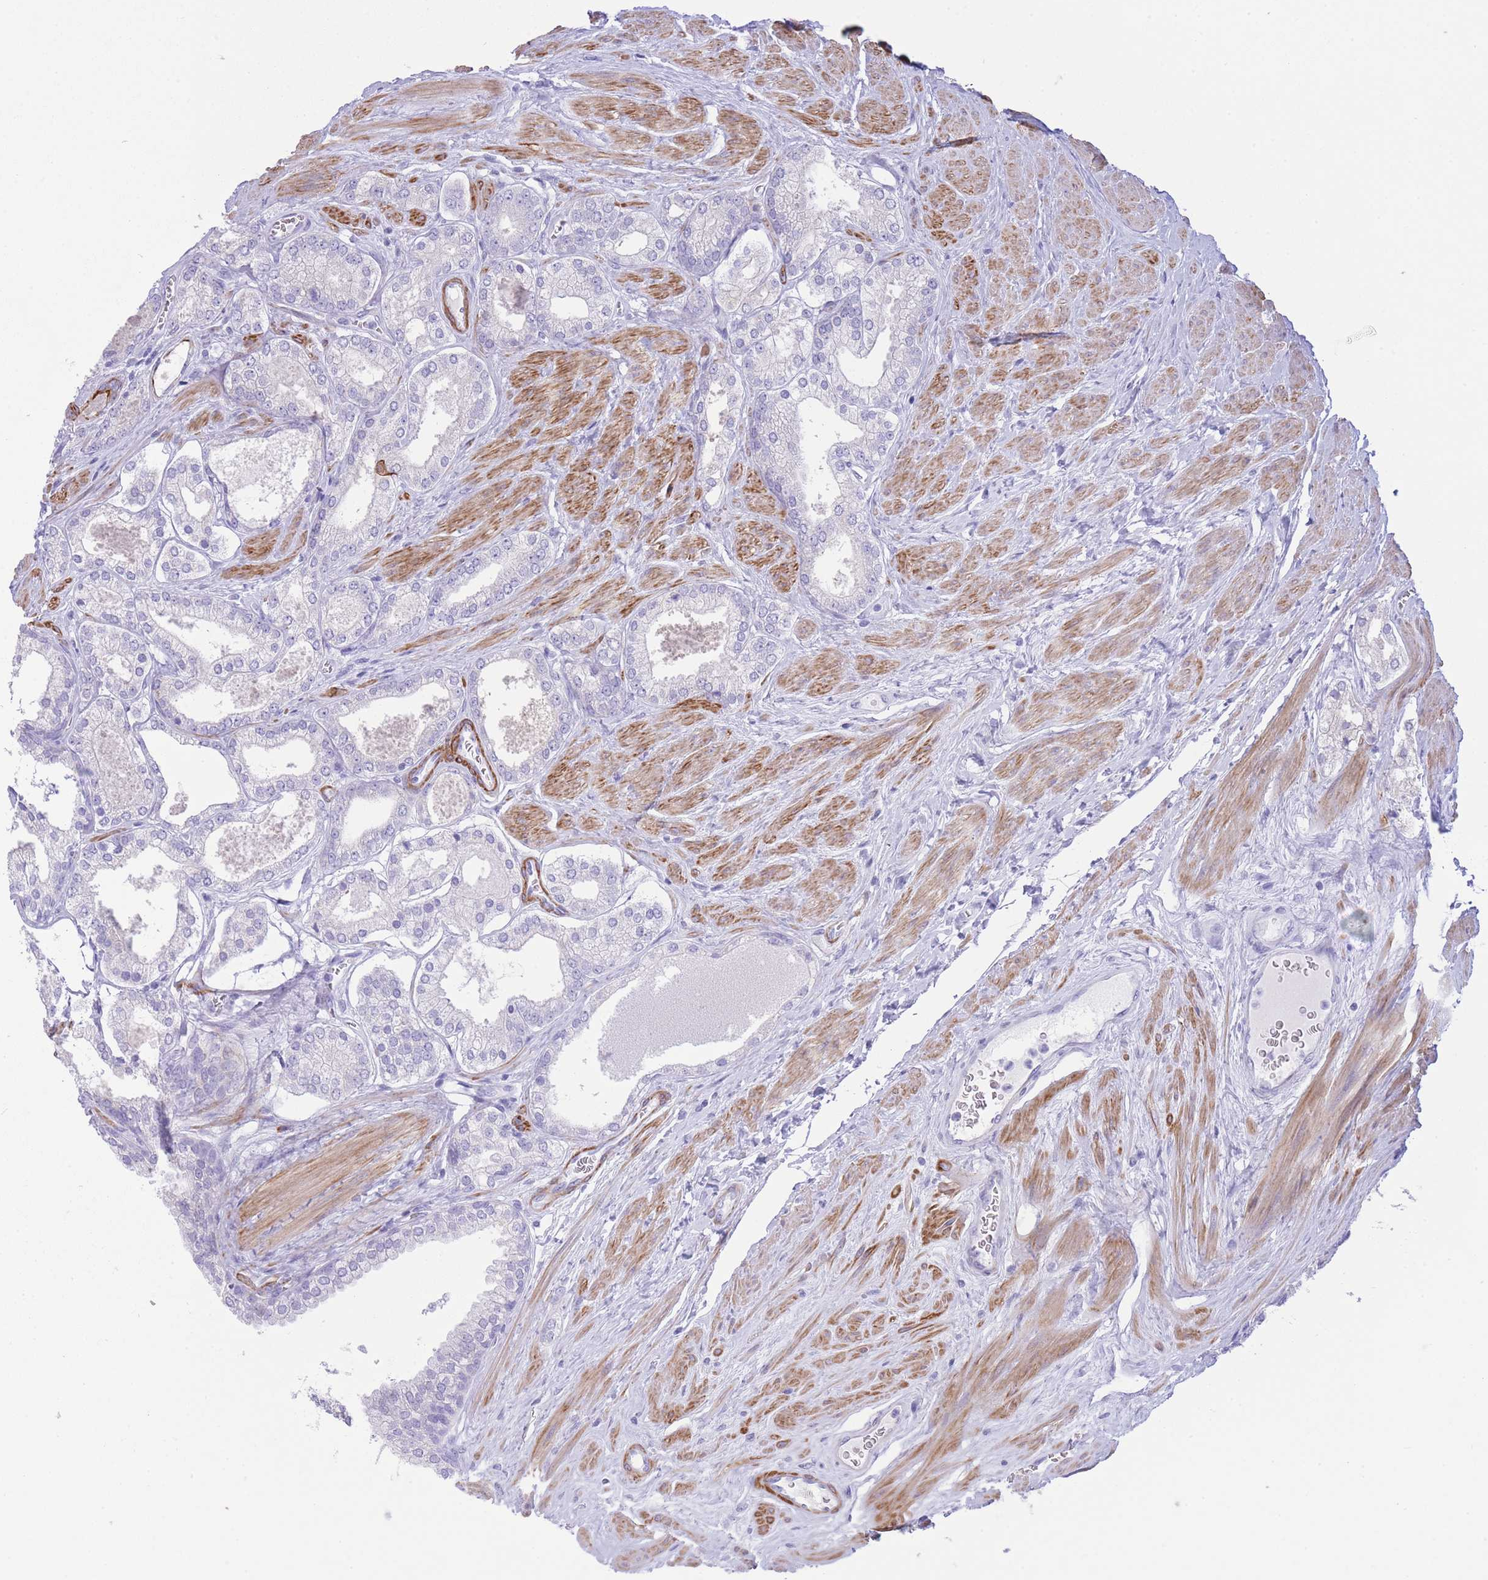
{"staining": {"intensity": "negative", "quantity": "none", "location": "none"}, "tissue": "prostate cancer", "cell_type": "Tumor cells", "image_type": "cancer", "snomed": [{"axis": "morphology", "description": "Adenocarcinoma, Low grade"}, {"axis": "topography", "description": "Prostate"}], "caption": "Micrograph shows no significant protein staining in tumor cells of prostate cancer (adenocarcinoma (low-grade)).", "gene": "VWA8", "patient": {"sex": "male", "age": 42}}